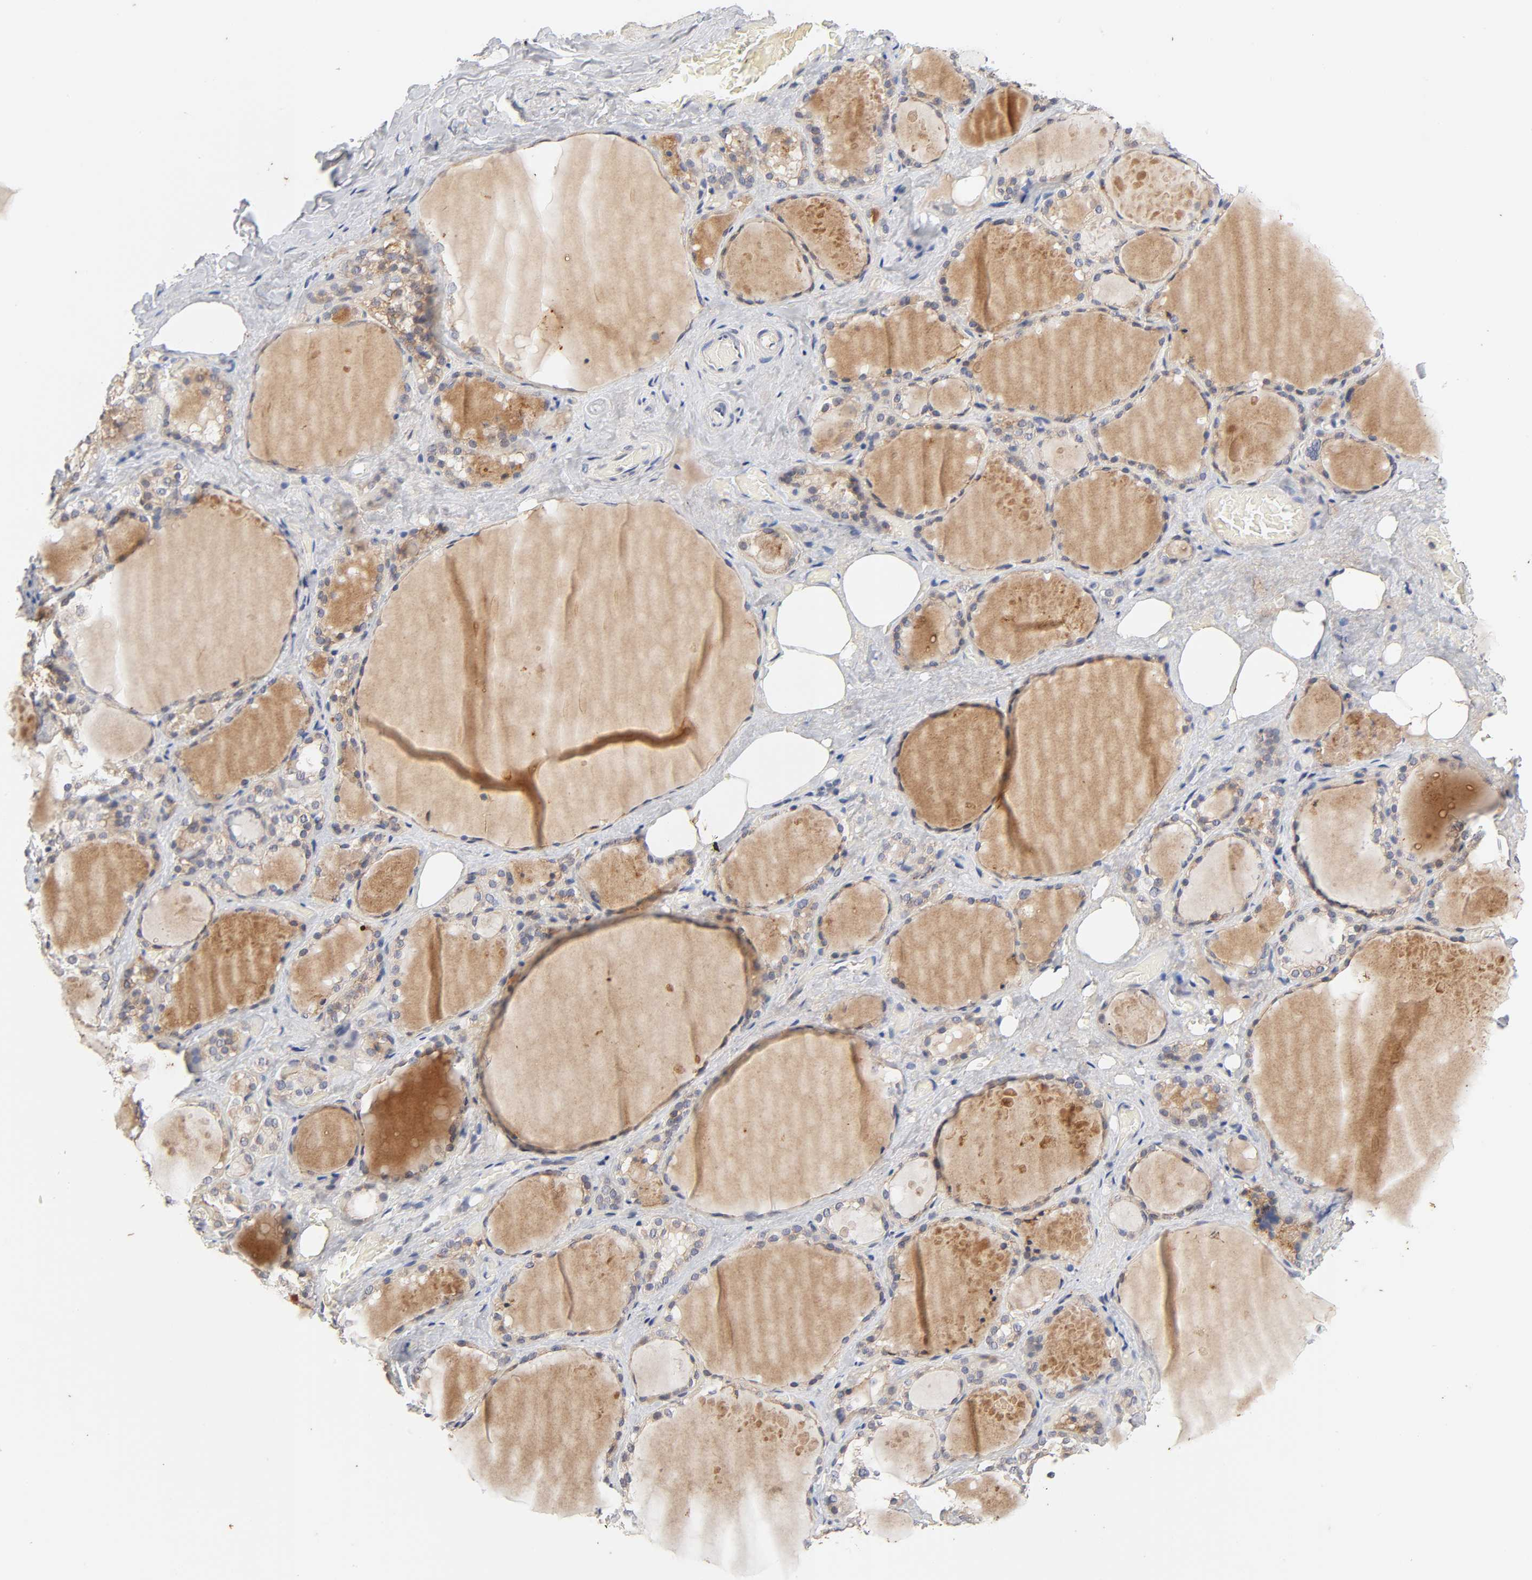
{"staining": {"intensity": "moderate", "quantity": ">75%", "location": "cytoplasmic/membranous"}, "tissue": "thyroid gland", "cell_type": "Glandular cells", "image_type": "normal", "snomed": [{"axis": "morphology", "description": "Normal tissue, NOS"}, {"axis": "topography", "description": "Thyroid gland"}], "caption": "The micrograph exhibits a brown stain indicating the presence of a protein in the cytoplasmic/membranous of glandular cells in thyroid gland. (DAB (3,3'-diaminobenzidine) = brown stain, brightfield microscopy at high magnification).", "gene": "CXADR", "patient": {"sex": "male", "age": 61}}